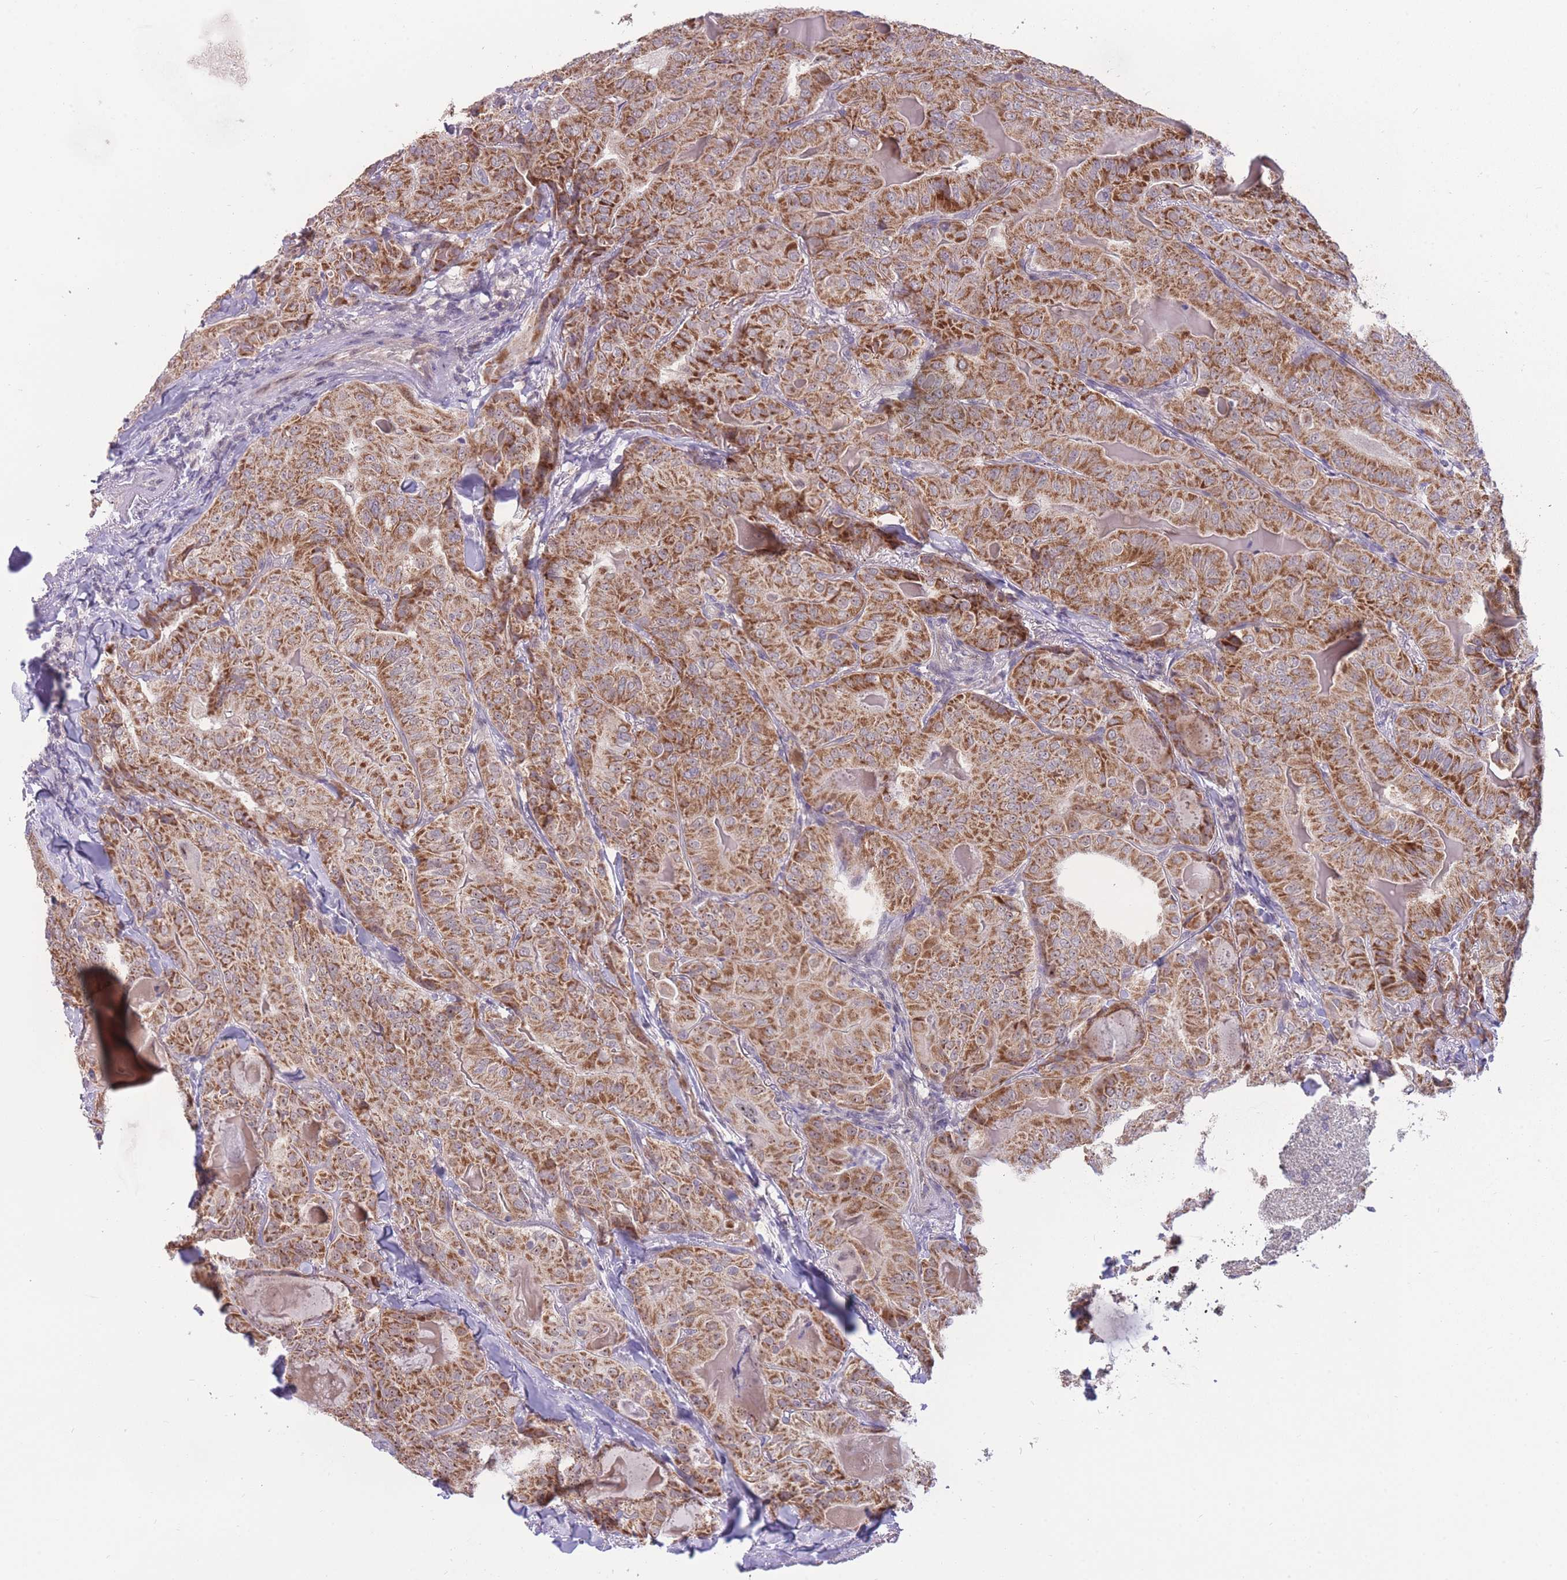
{"staining": {"intensity": "strong", "quantity": ">75%", "location": "cytoplasmic/membranous"}, "tissue": "thyroid cancer", "cell_type": "Tumor cells", "image_type": "cancer", "snomed": [{"axis": "morphology", "description": "Papillary adenocarcinoma, NOS"}, {"axis": "topography", "description": "Thyroid gland"}], "caption": "Immunohistochemical staining of human thyroid cancer shows strong cytoplasmic/membranous protein staining in about >75% of tumor cells. Nuclei are stained in blue.", "gene": "MCIDAS", "patient": {"sex": "female", "age": 68}}